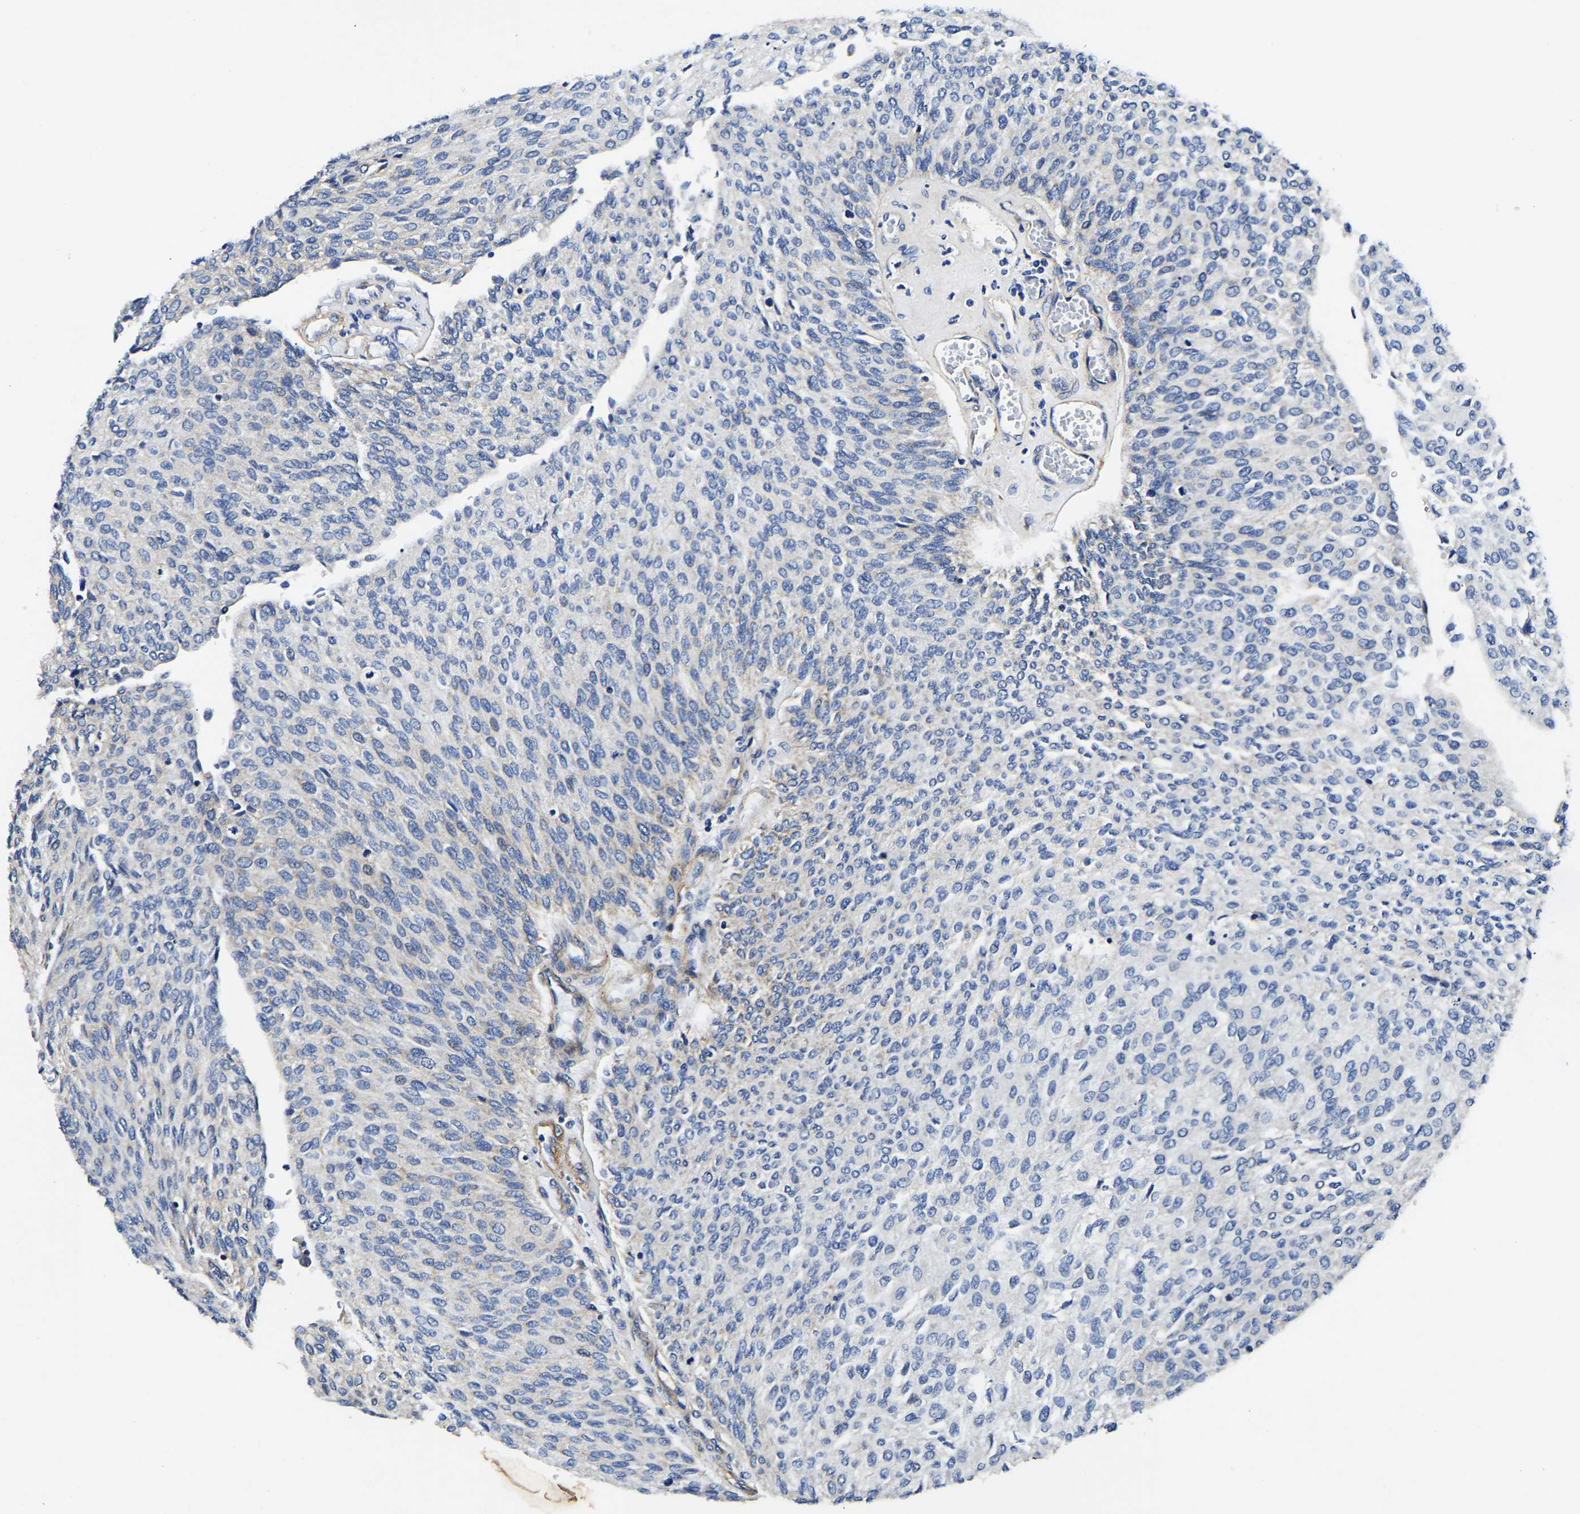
{"staining": {"intensity": "negative", "quantity": "none", "location": "none"}, "tissue": "urothelial cancer", "cell_type": "Tumor cells", "image_type": "cancer", "snomed": [{"axis": "morphology", "description": "Urothelial carcinoma, Low grade"}, {"axis": "topography", "description": "Urinary bladder"}], "caption": "A high-resolution micrograph shows immunohistochemistry staining of low-grade urothelial carcinoma, which shows no significant positivity in tumor cells.", "gene": "KCTD17", "patient": {"sex": "female", "age": 79}}